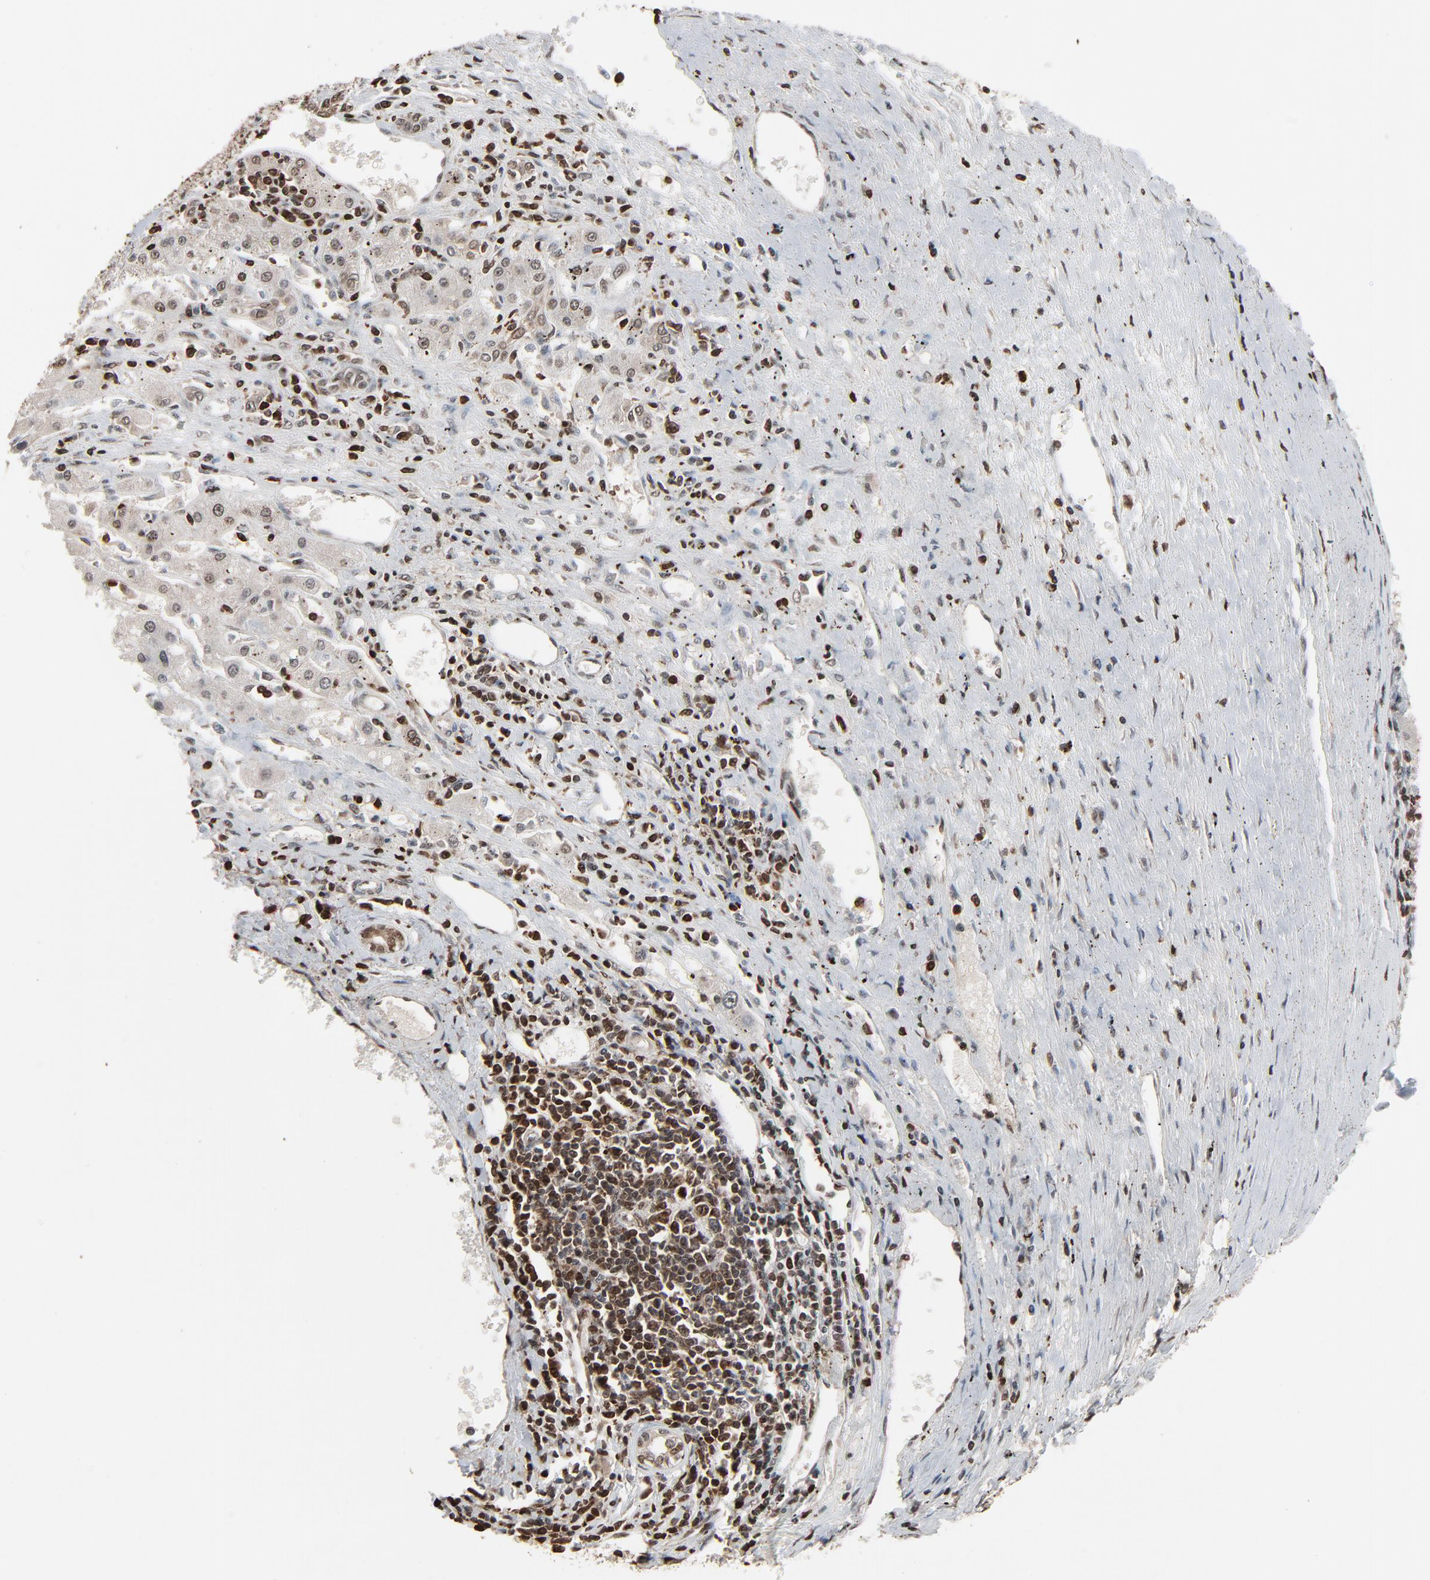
{"staining": {"intensity": "moderate", "quantity": "25%-75%", "location": "nuclear"}, "tissue": "liver cancer", "cell_type": "Tumor cells", "image_type": "cancer", "snomed": [{"axis": "morphology", "description": "Carcinoma, Hepatocellular, NOS"}, {"axis": "topography", "description": "Liver"}], "caption": "This histopathology image reveals immunohistochemistry staining of human liver hepatocellular carcinoma, with medium moderate nuclear expression in about 25%-75% of tumor cells.", "gene": "RPS6KA3", "patient": {"sex": "male", "age": 72}}